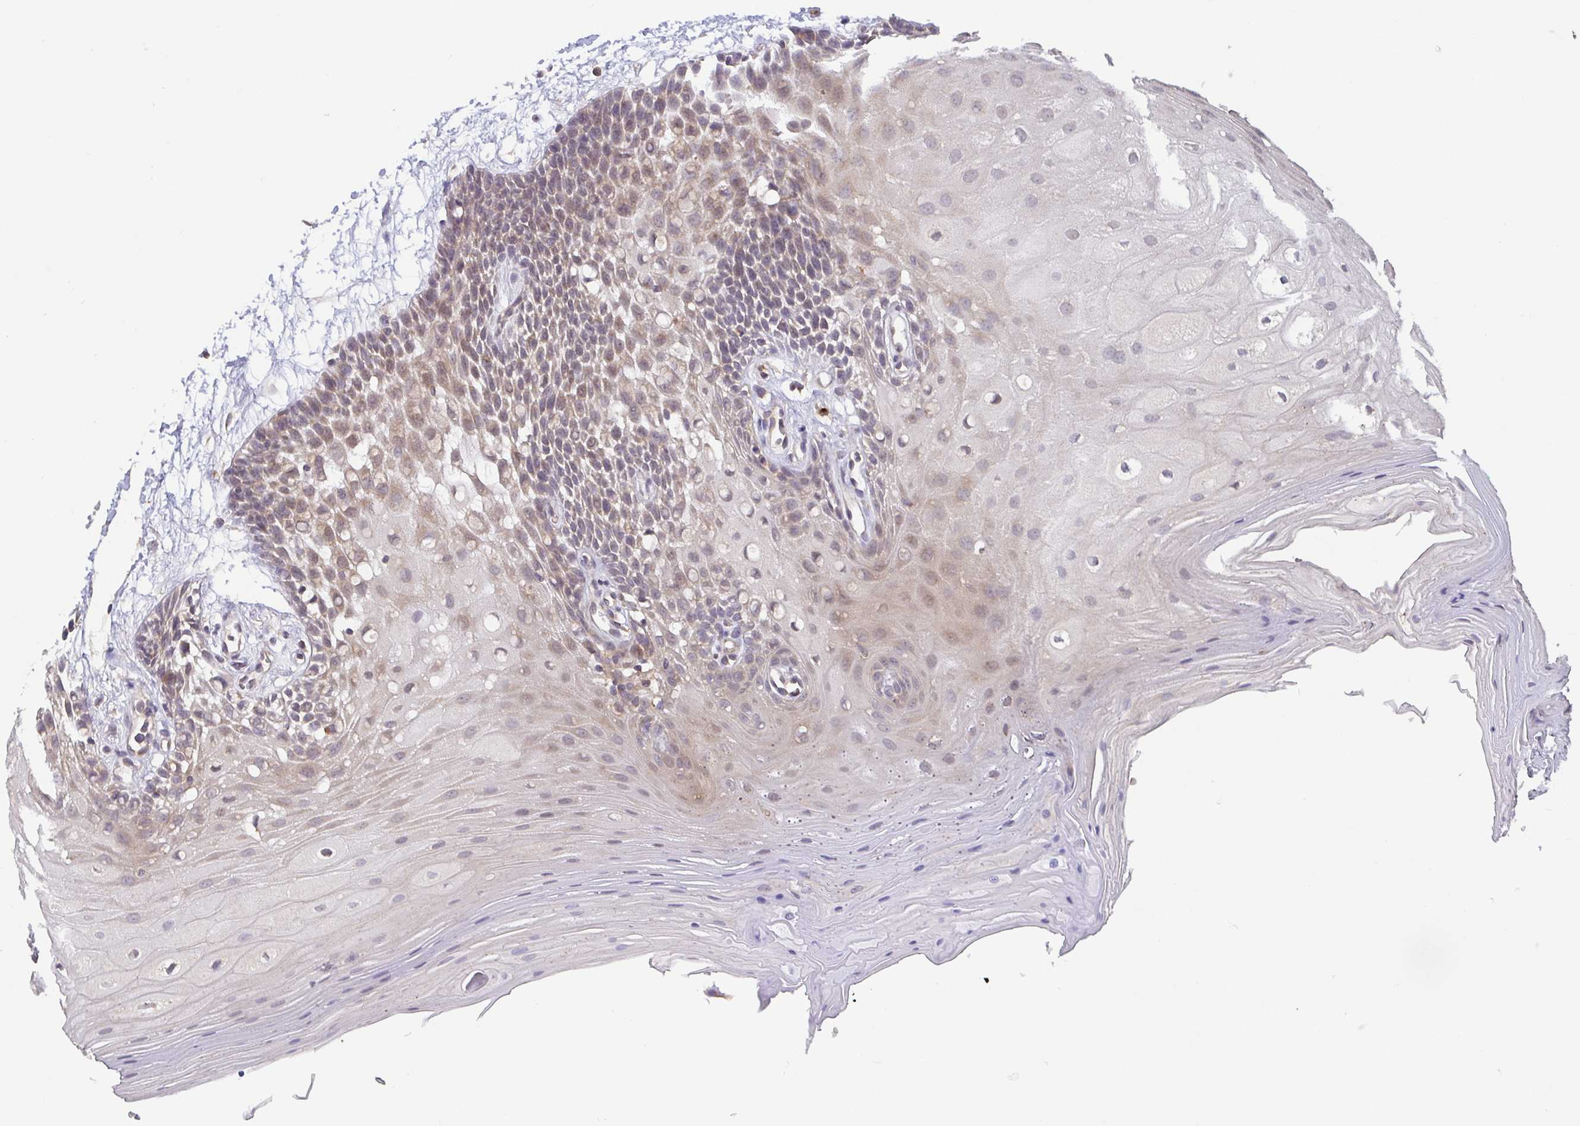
{"staining": {"intensity": "weak", "quantity": "25%-75%", "location": "cytoplasmic/membranous"}, "tissue": "oral mucosa", "cell_type": "Squamous epithelial cells", "image_type": "normal", "snomed": [{"axis": "morphology", "description": "Normal tissue, NOS"}, {"axis": "morphology", "description": "Squamous cell carcinoma, NOS"}, {"axis": "topography", "description": "Oral tissue"}, {"axis": "topography", "description": "Tounge, NOS"}, {"axis": "topography", "description": "Head-Neck"}], "caption": "Immunohistochemistry (IHC) of normal human oral mucosa shows low levels of weak cytoplasmic/membranous staining in about 25%-75% of squamous epithelial cells. (DAB = brown stain, brightfield microscopy at high magnification).", "gene": "OSBPL7", "patient": {"sex": "male", "age": 62}}